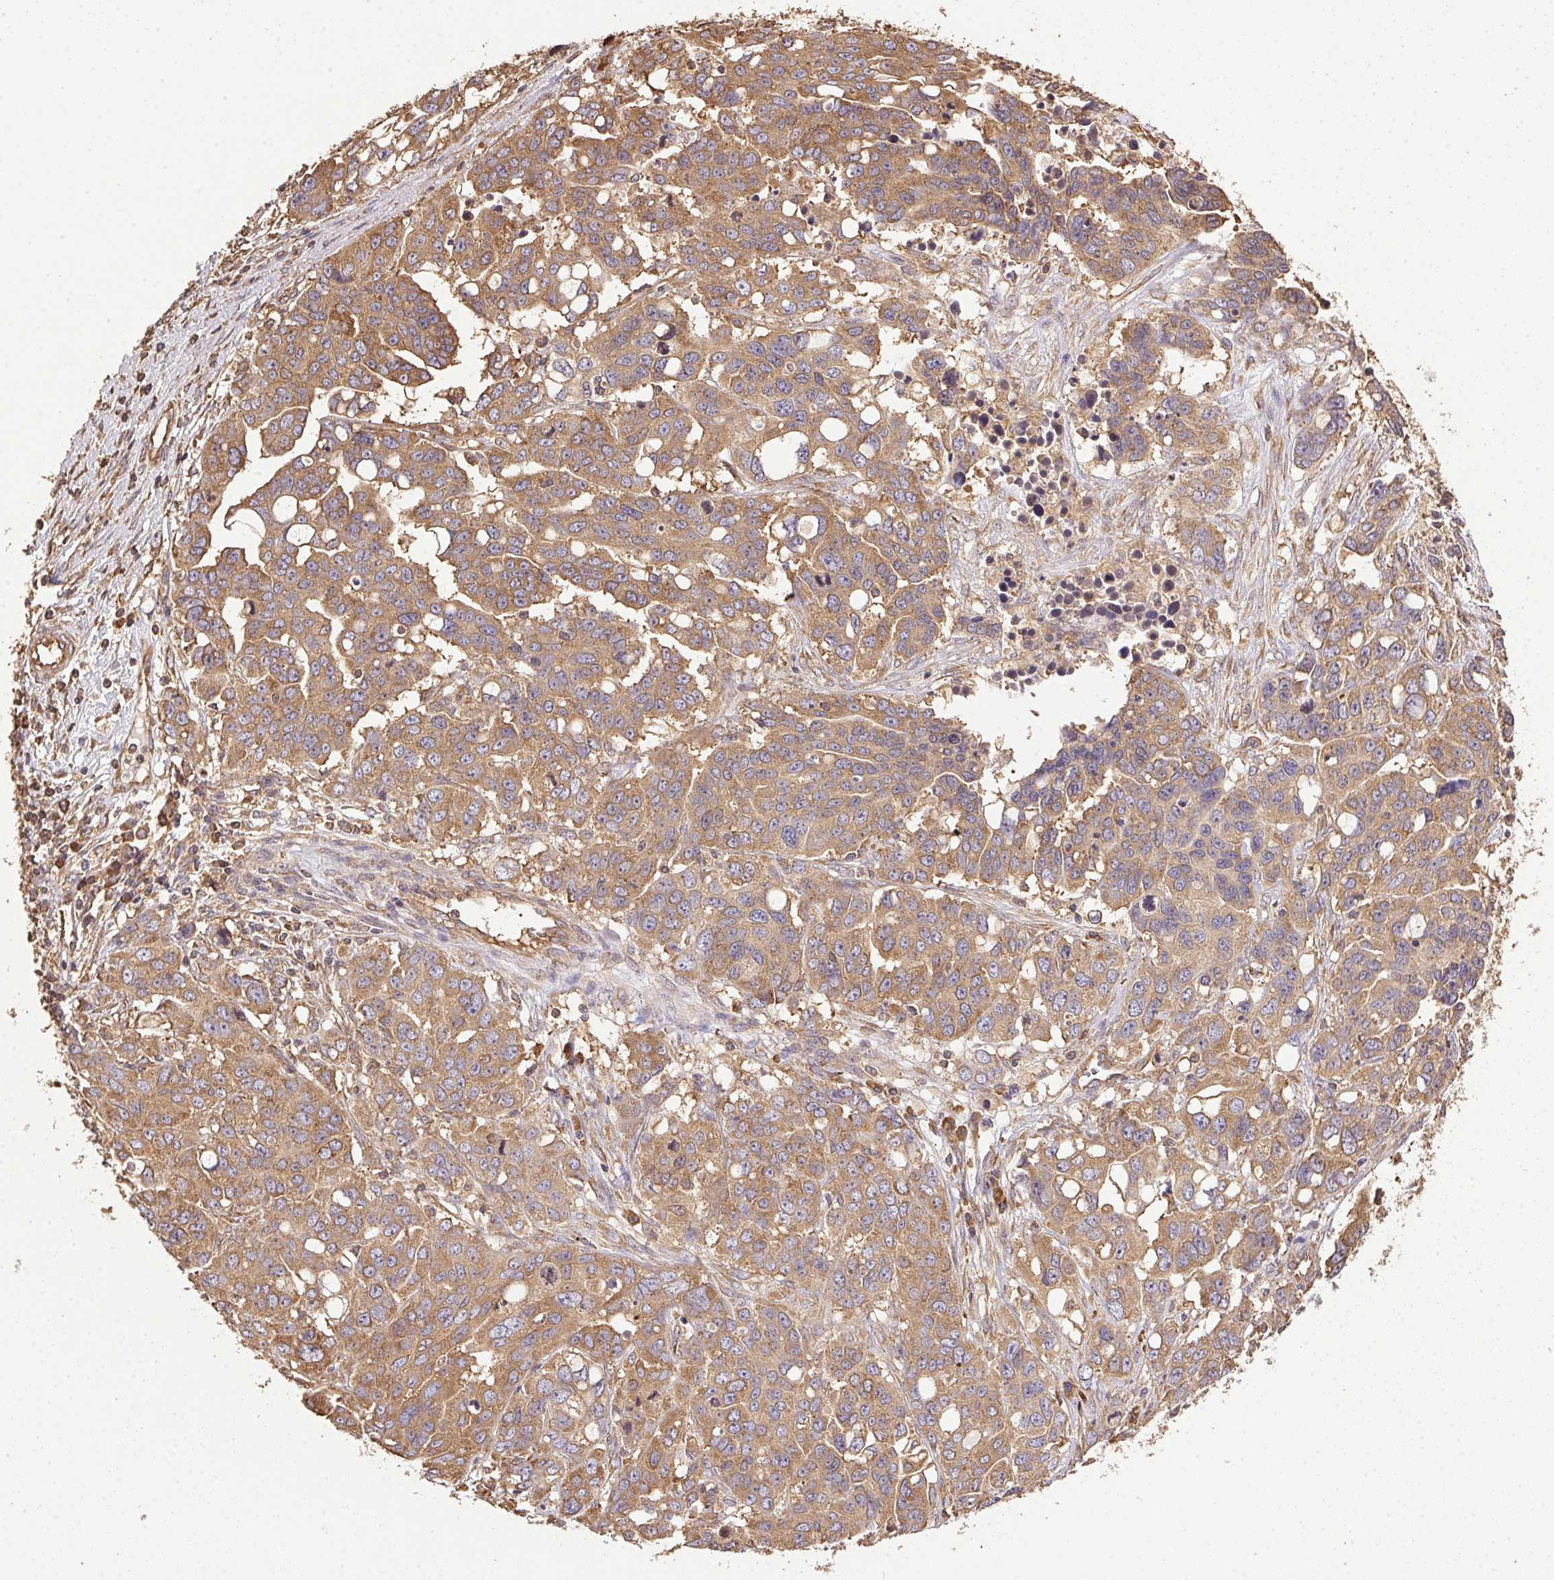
{"staining": {"intensity": "moderate", "quantity": ">75%", "location": "cytoplasmic/membranous"}, "tissue": "ovarian cancer", "cell_type": "Tumor cells", "image_type": "cancer", "snomed": [{"axis": "morphology", "description": "Carcinoma, endometroid"}, {"axis": "topography", "description": "Ovary"}], "caption": "The immunohistochemical stain labels moderate cytoplasmic/membranous staining in tumor cells of ovarian endometroid carcinoma tissue.", "gene": "EIF2S1", "patient": {"sex": "female", "age": 78}}